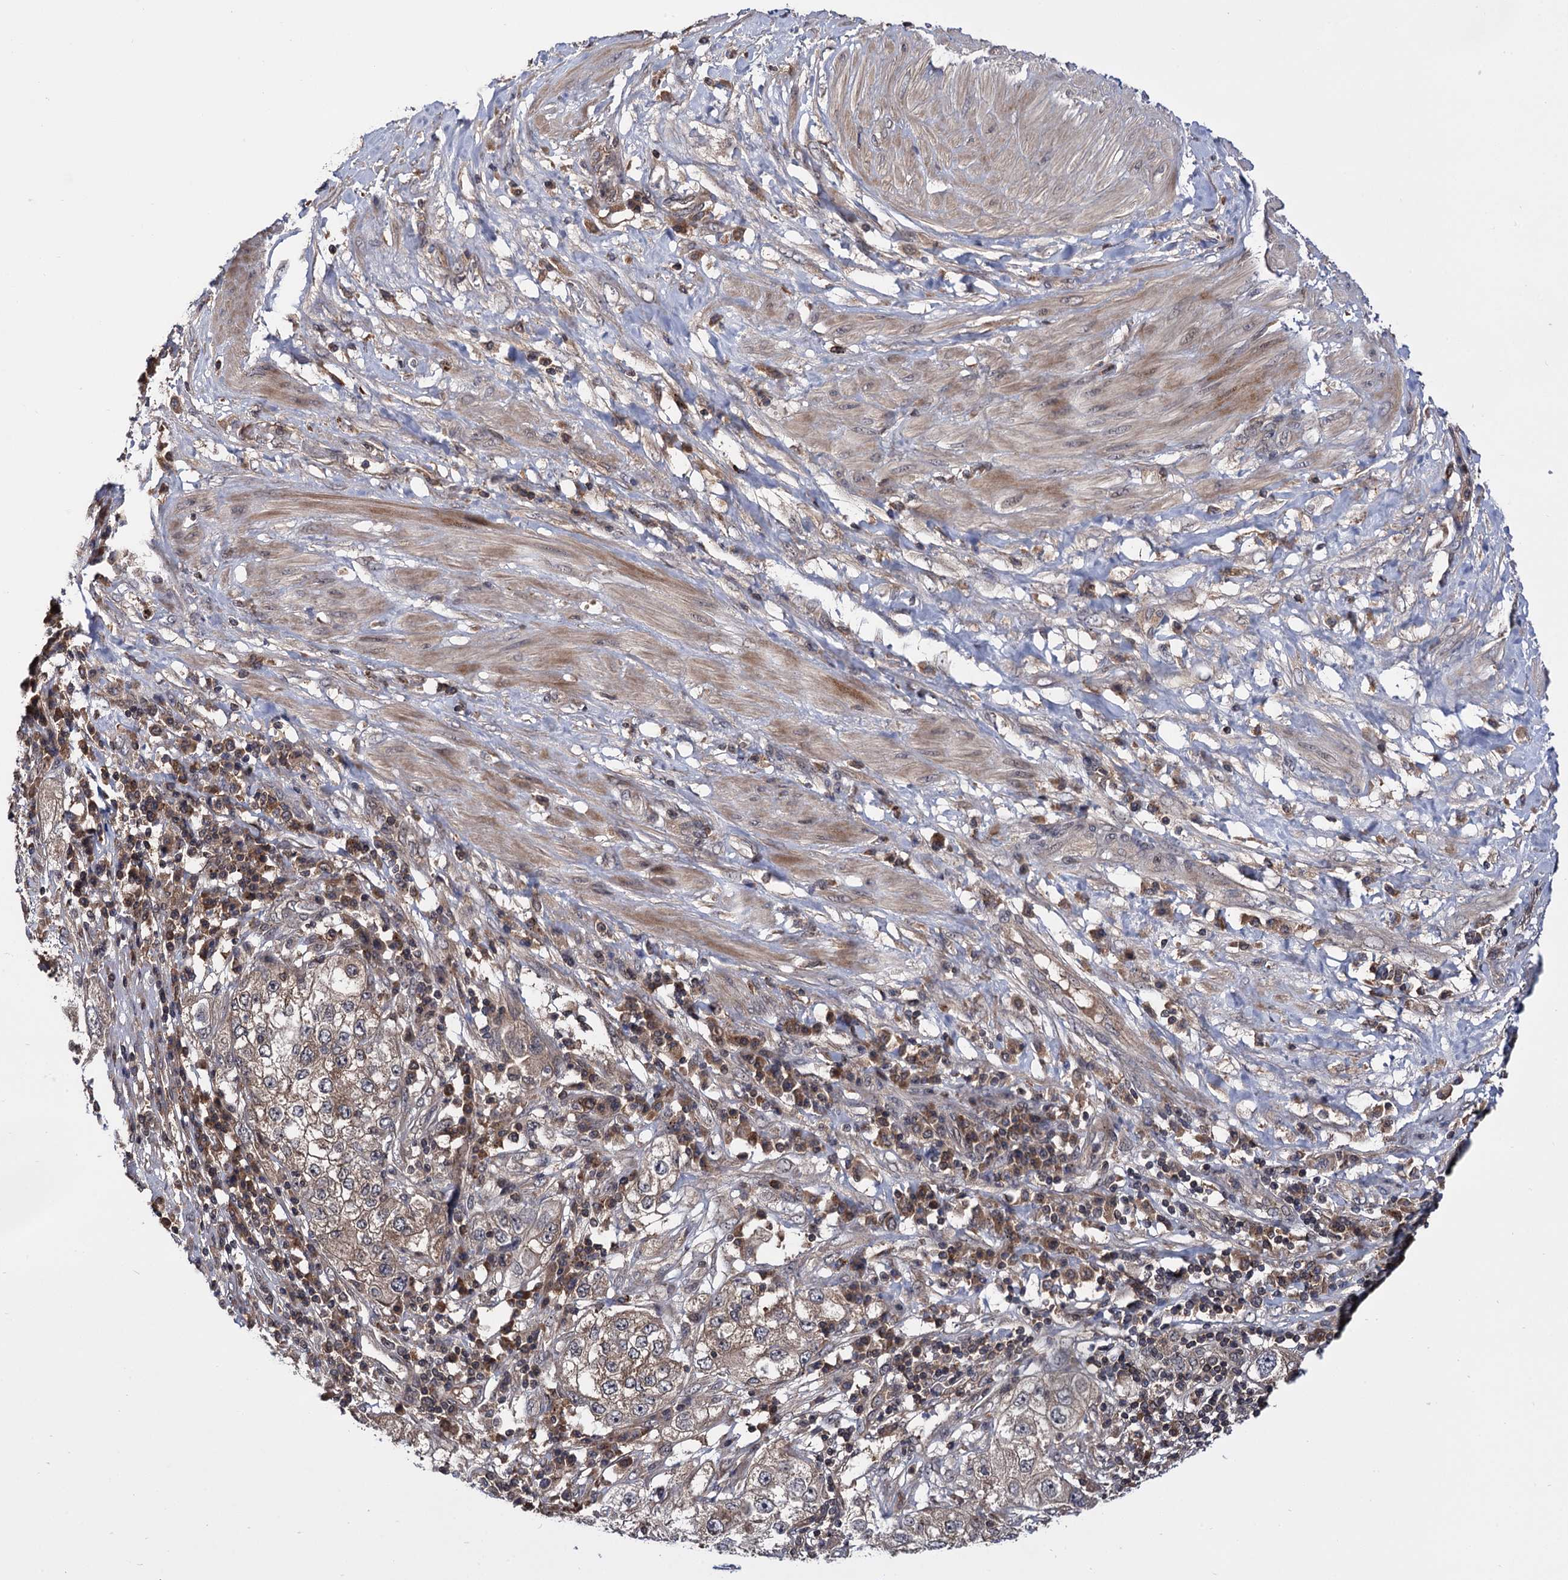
{"staining": {"intensity": "moderate", "quantity": ">75%", "location": "cytoplasmic/membranous"}, "tissue": "endometrial cancer", "cell_type": "Tumor cells", "image_type": "cancer", "snomed": [{"axis": "morphology", "description": "Adenocarcinoma, NOS"}, {"axis": "topography", "description": "Endometrium"}], "caption": "This is a histology image of immunohistochemistry staining of endometrial cancer (adenocarcinoma), which shows moderate expression in the cytoplasmic/membranous of tumor cells.", "gene": "MICAL2", "patient": {"sex": "female", "age": 49}}